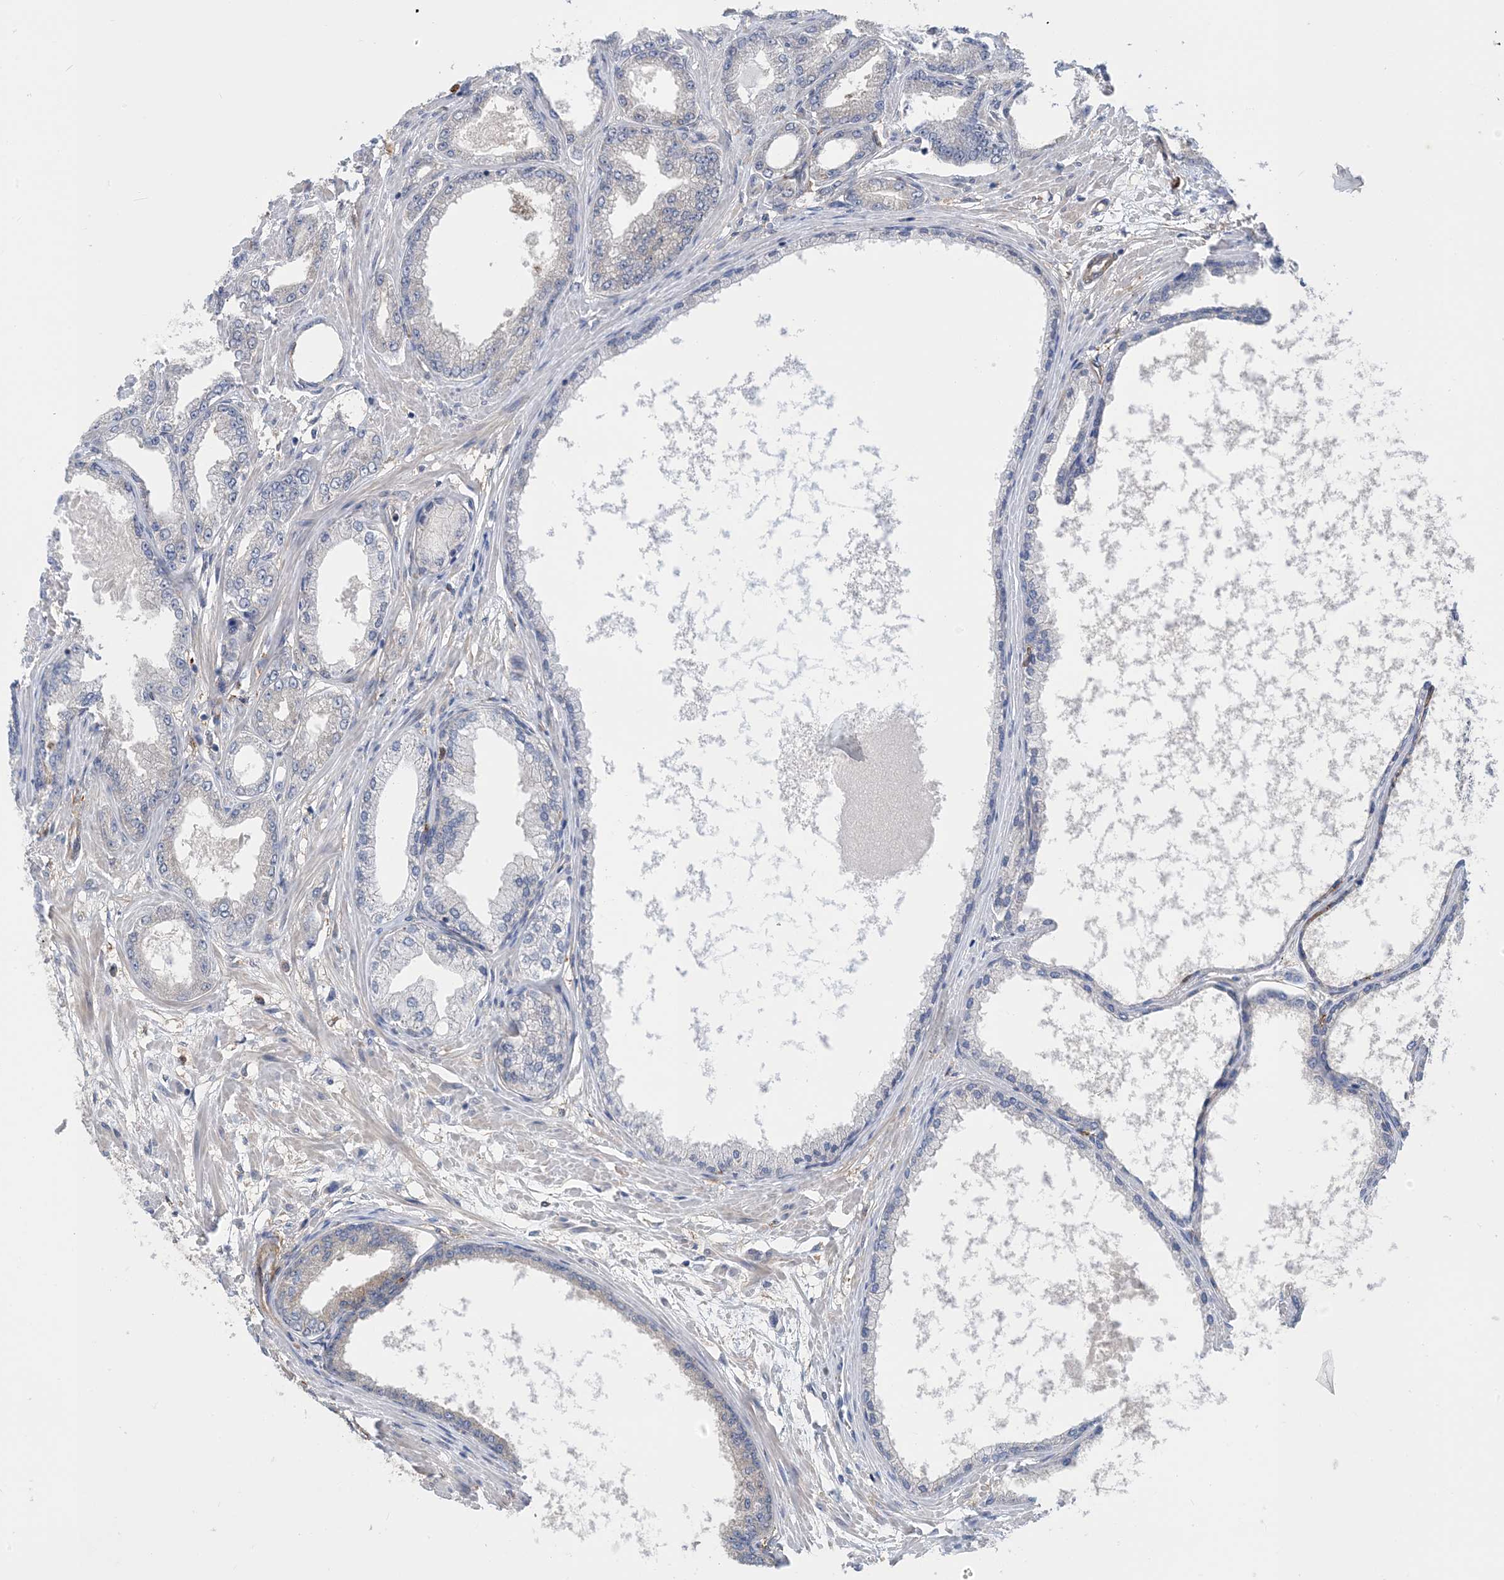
{"staining": {"intensity": "negative", "quantity": "none", "location": "none"}, "tissue": "prostate cancer", "cell_type": "Tumor cells", "image_type": "cancer", "snomed": [{"axis": "morphology", "description": "Adenocarcinoma, Low grade"}, {"axis": "topography", "description": "Prostate"}], "caption": "A high-resolution image shows immunohistochemistry (IHC) staining of adenocarcinoma (low-grade) (prostate), which reveals no significant staining in tumor cells.", "gene": "HS1BP3", "patient": {"sex": "male", "age": 63}}